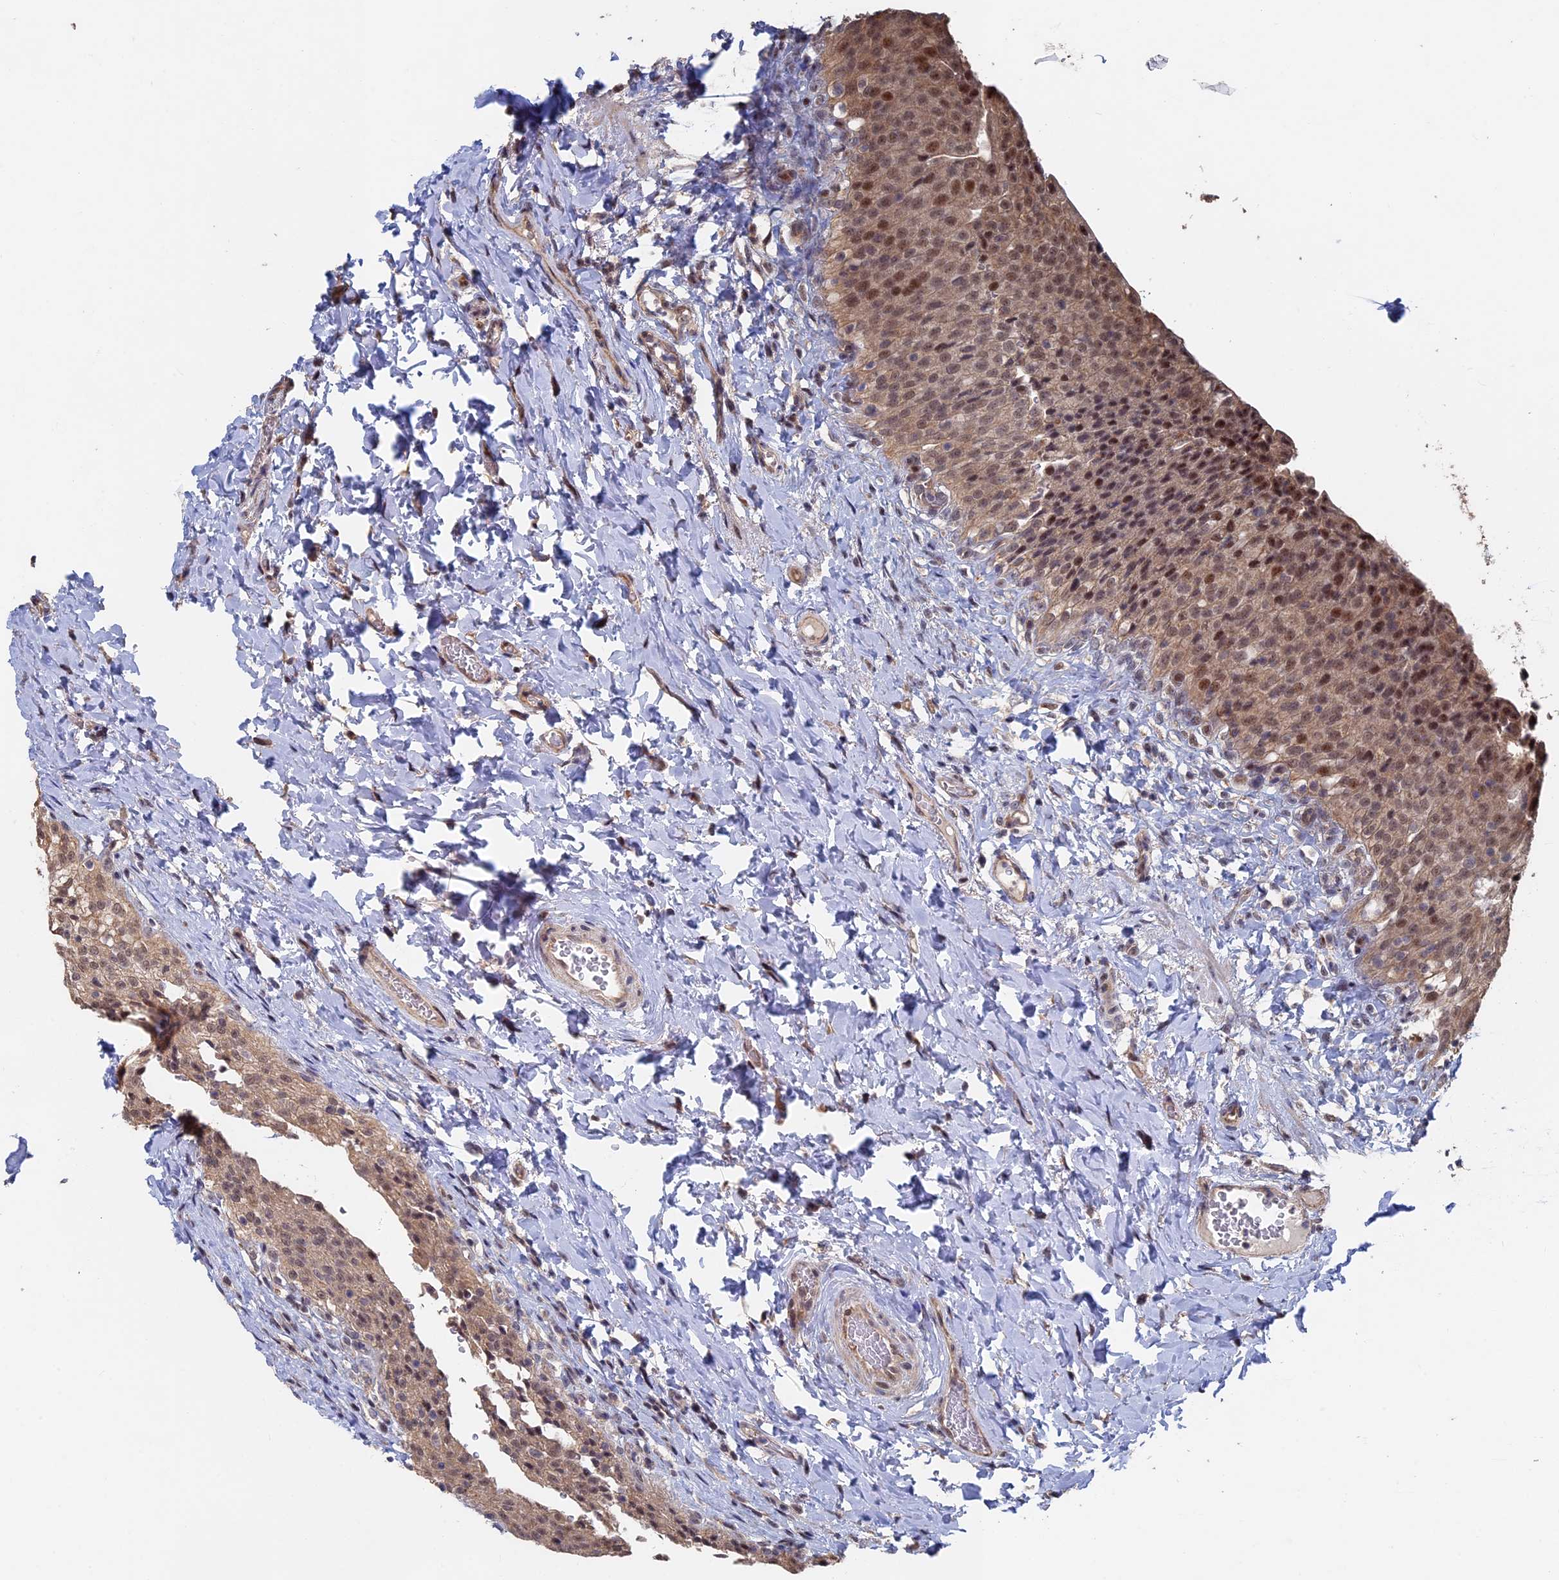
{"staining": {"intensity": "moderate", "quantity": ">75%", "location": "cytoplasmic/membranous,nuclear"}, "tissue": "urinary bladder", "cell_type": "Urothelial cells", "image_type": "normal", "snomed": [{"axis": "morphology", "description": "Normal tissue, NOS"}, {"axis": "morphology", "description": "Inflammation, NOS"}, {"axis": "topography", "description": "Urinary bladder"}], "caption": "Immunohistochemistry histopathology image of normal human urinary bladder stained for a protein (brown), which demonstrates medium levels of moderate cytoplasmic/membranous,nuclear positivity in approximately >75% of urothelial cells.", "gene": "KIAA1328", "patient": {"sex": "male", "age": 64}}